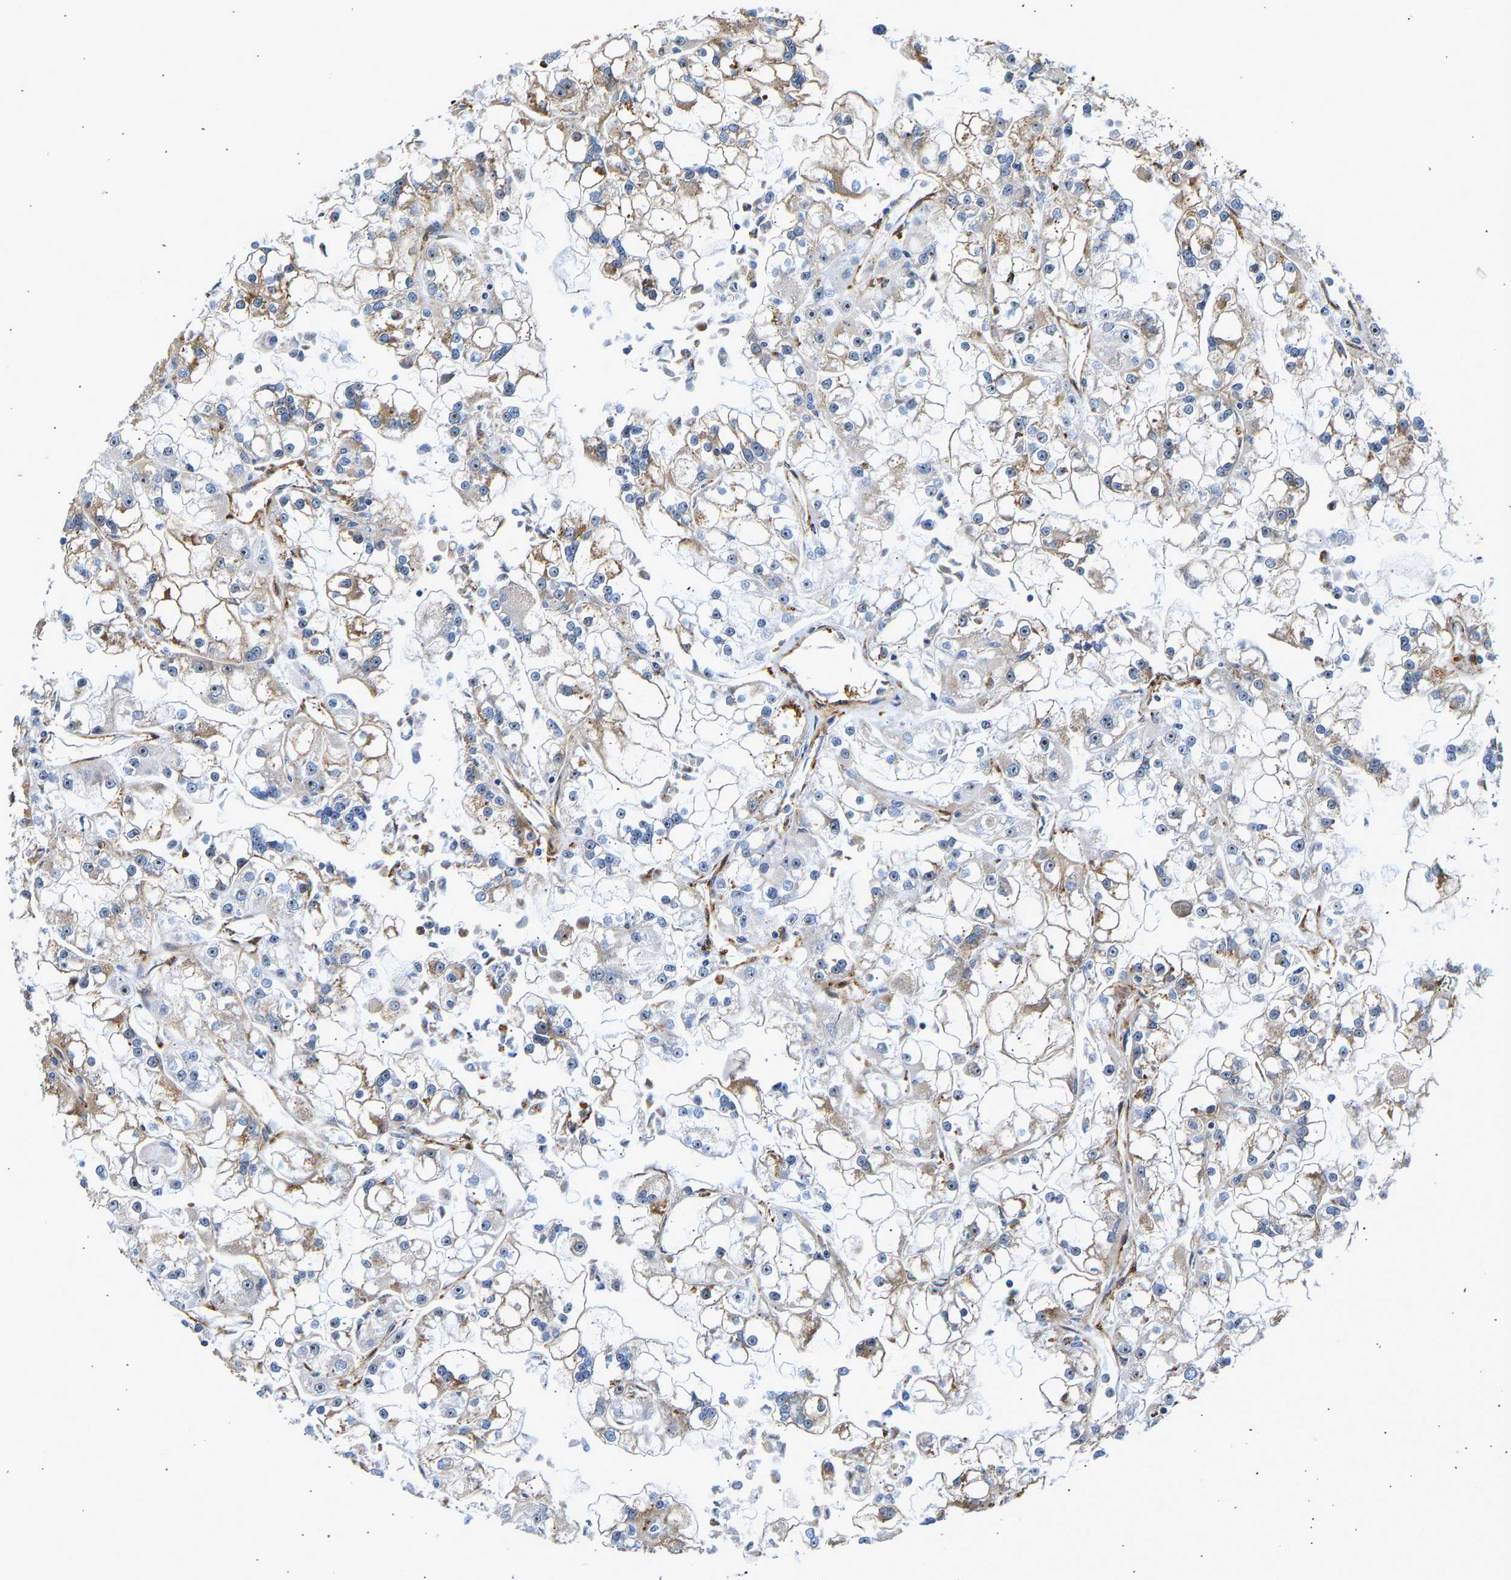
{"staining": {"intensity": "weak", "quantity": "25%-75%", "location": "cytoplasmic/membranous"}, "tissue": "renal cancer", "cell_type": "Tumor cells", "image_type": "cancer", "snomed": [{"axis": "morphology", "description": "Adenocarcinoma, NOS"}, {"axis": "topography", "description": "Kidney"}], "caption": "Protein expression analysis of human renal cancer (adenocarcinoma) reveals weak cytoplasmic/membranous staining in approximately 25%-75% of tumor cells.", "gene": "RESF1", "patient": {"sex": "female", "age": 52}}